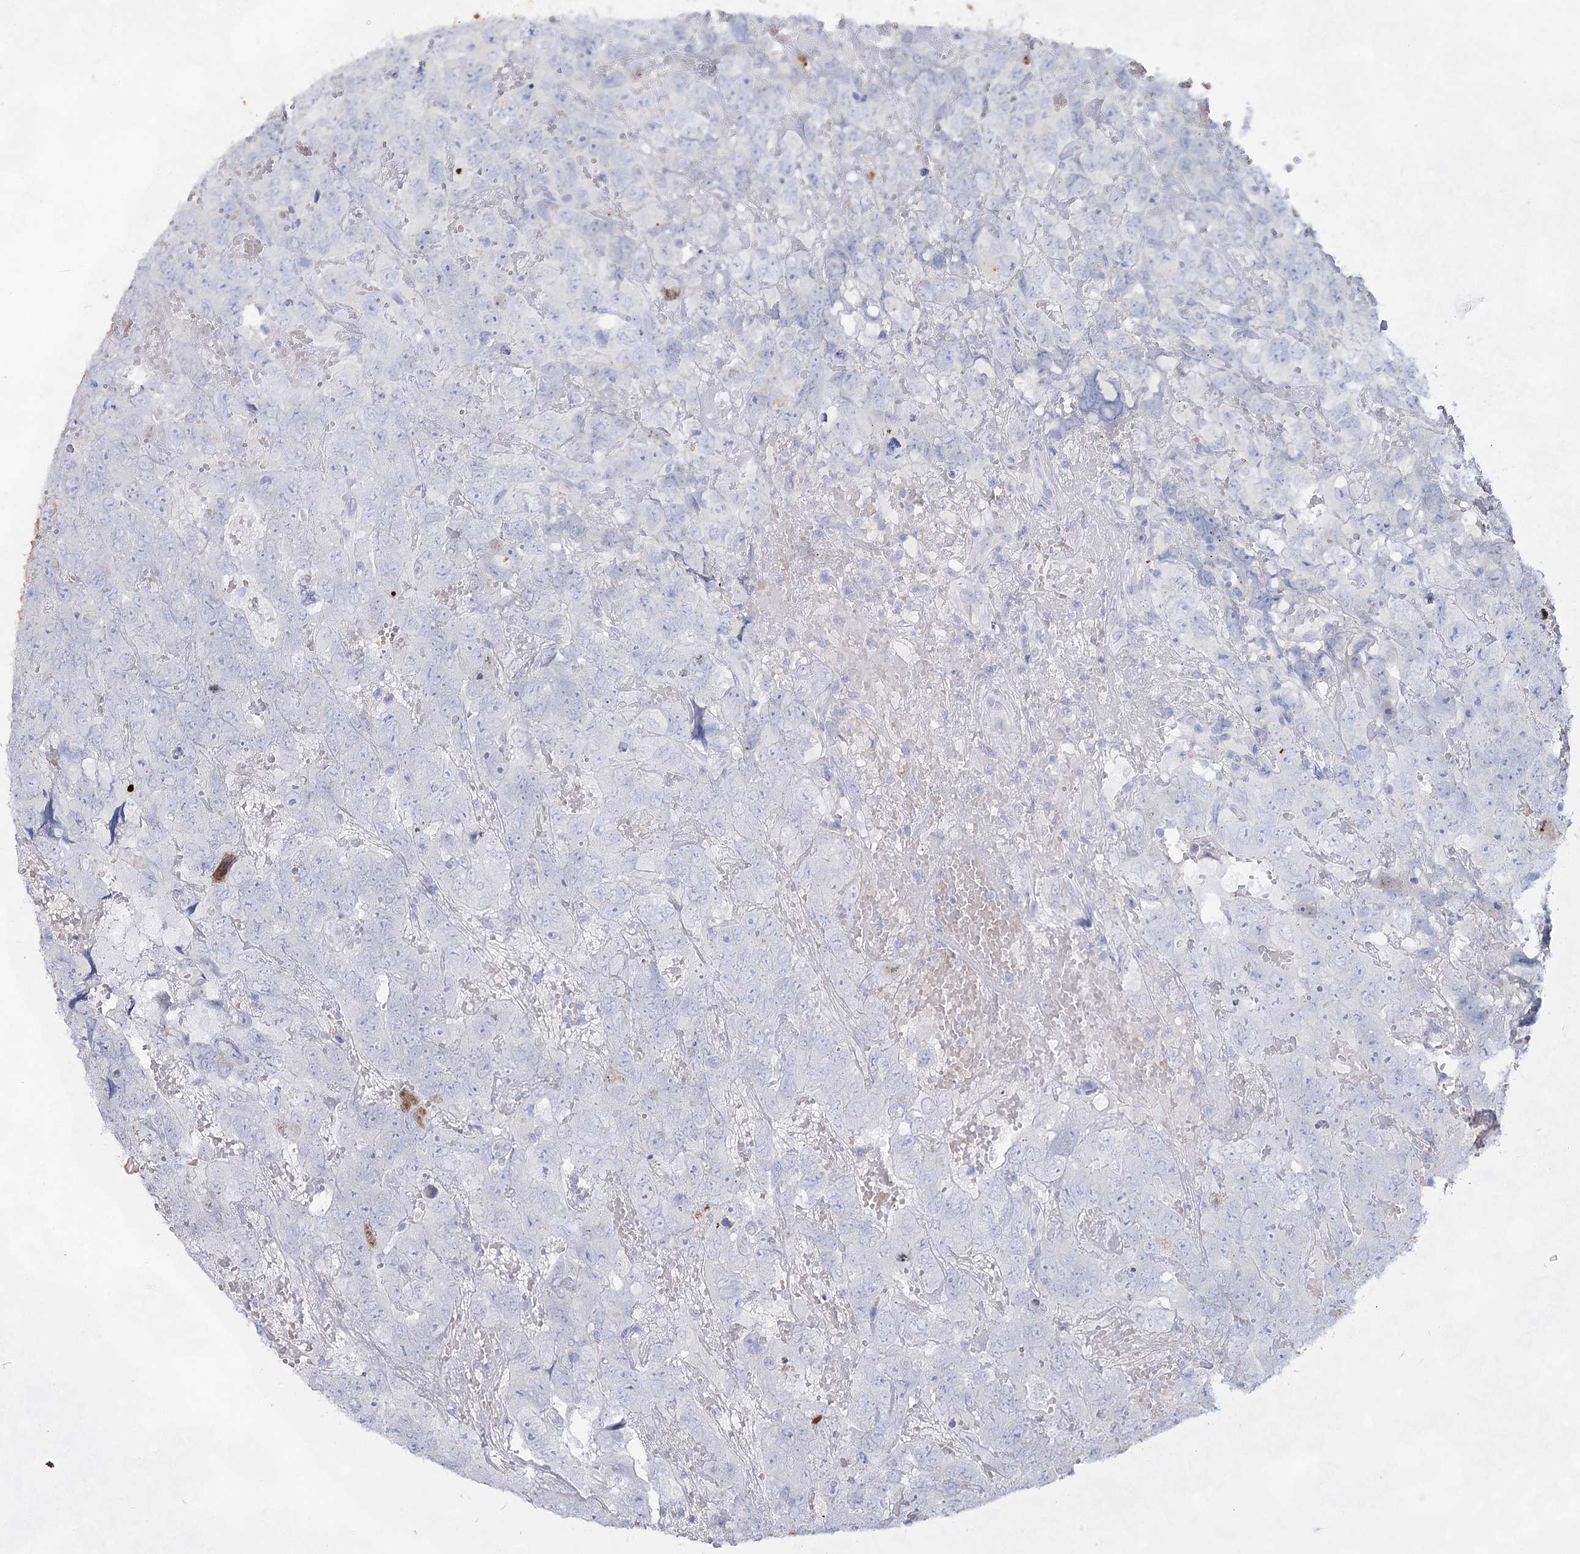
{"staining": {"intensity": "negative", "quantity": "none", "location": "none"}, "tissue": "testis cancer", "cell_type": "Tumor cells", "image_type": "cancer", "snomed": [{"axis": "morphology", "description": "Carcinoma, Embryonal, NOS"}, {"axis": "topography", "description": "Testis"}], "caption": "A micrograph of embryonal carcinoma (testis) stained for a protein exhibits no brown staining in tumor cells.", "gene": "CCDC73", "patient": {"sex": "male", "age": 45}}